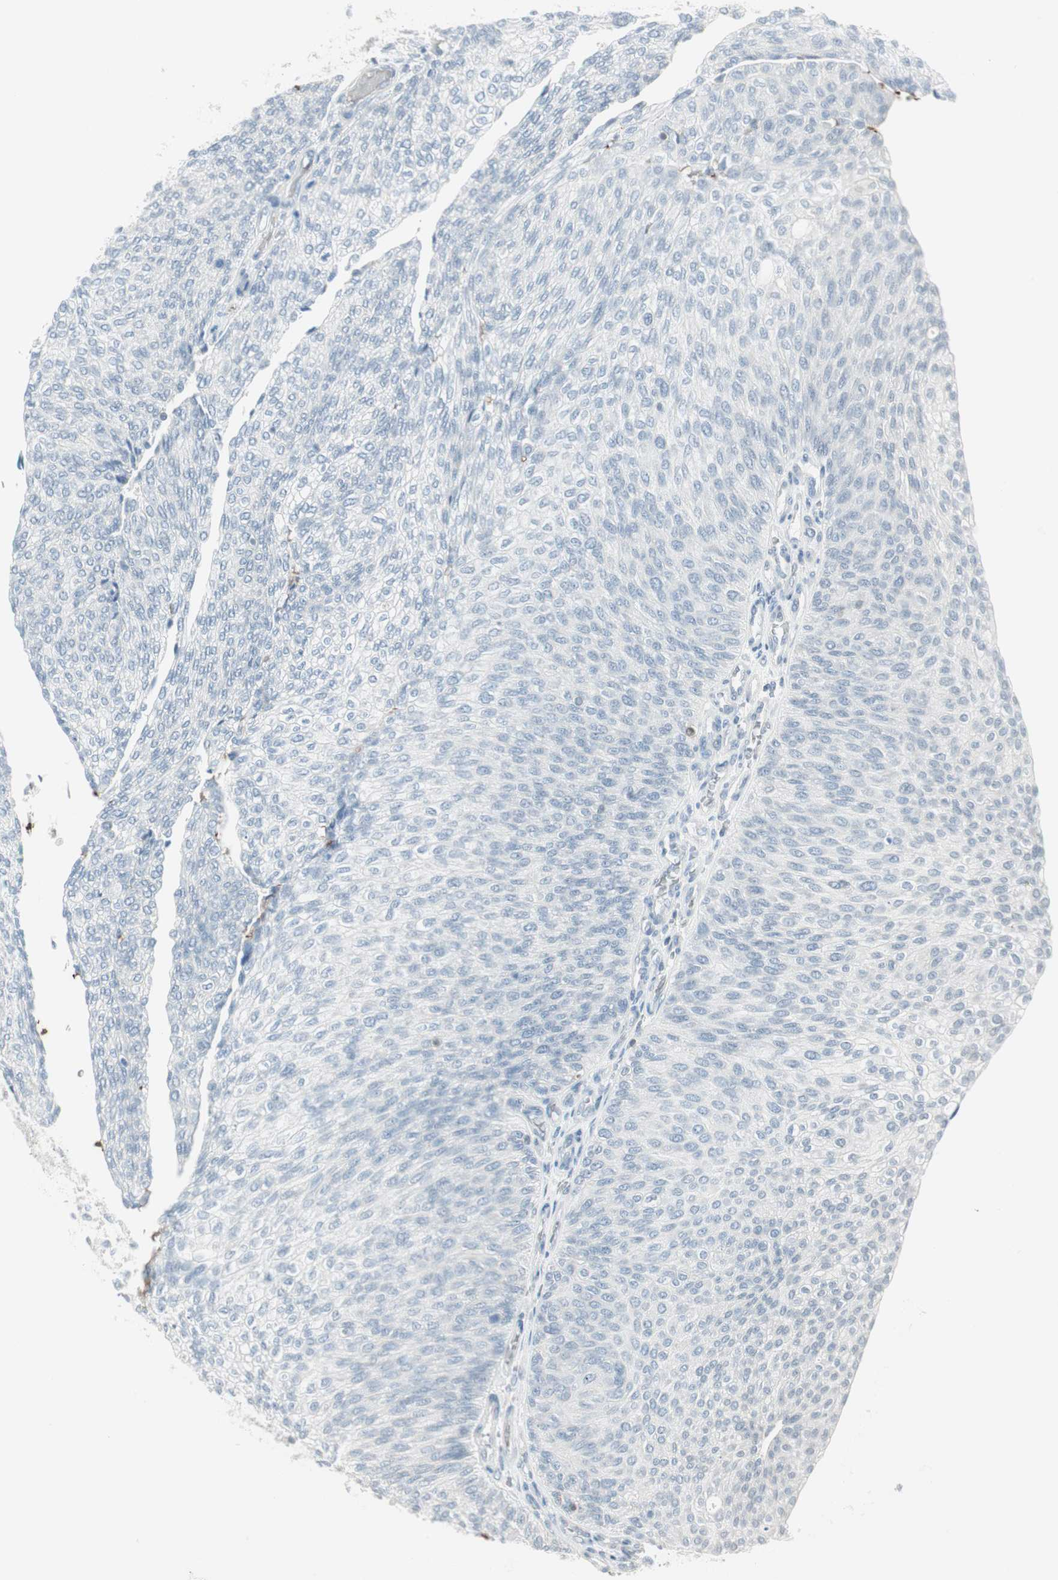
{"staining": {"intensity": "negative", "quantity": "none", "location": "none"}, "tissue": "urothelial cancer", "cell_type": "Tumor cells", "image_type": "cancer", "snomed": [{"axis": "morphology", "description": "Urothelial carcinoma, Low grade"}, {"axis": "topography", "description": "Urinary bladder"}], "caption": "DAB immunohistochemical staining of low-grade urothelial carcinoma reveals no significant expression in tumor cells. (Brightfield microscopy of DAB immunohistochemistry at high magnification).", "gene": "MAP4K1", "patient": {"sex": "female", "age": 79}}